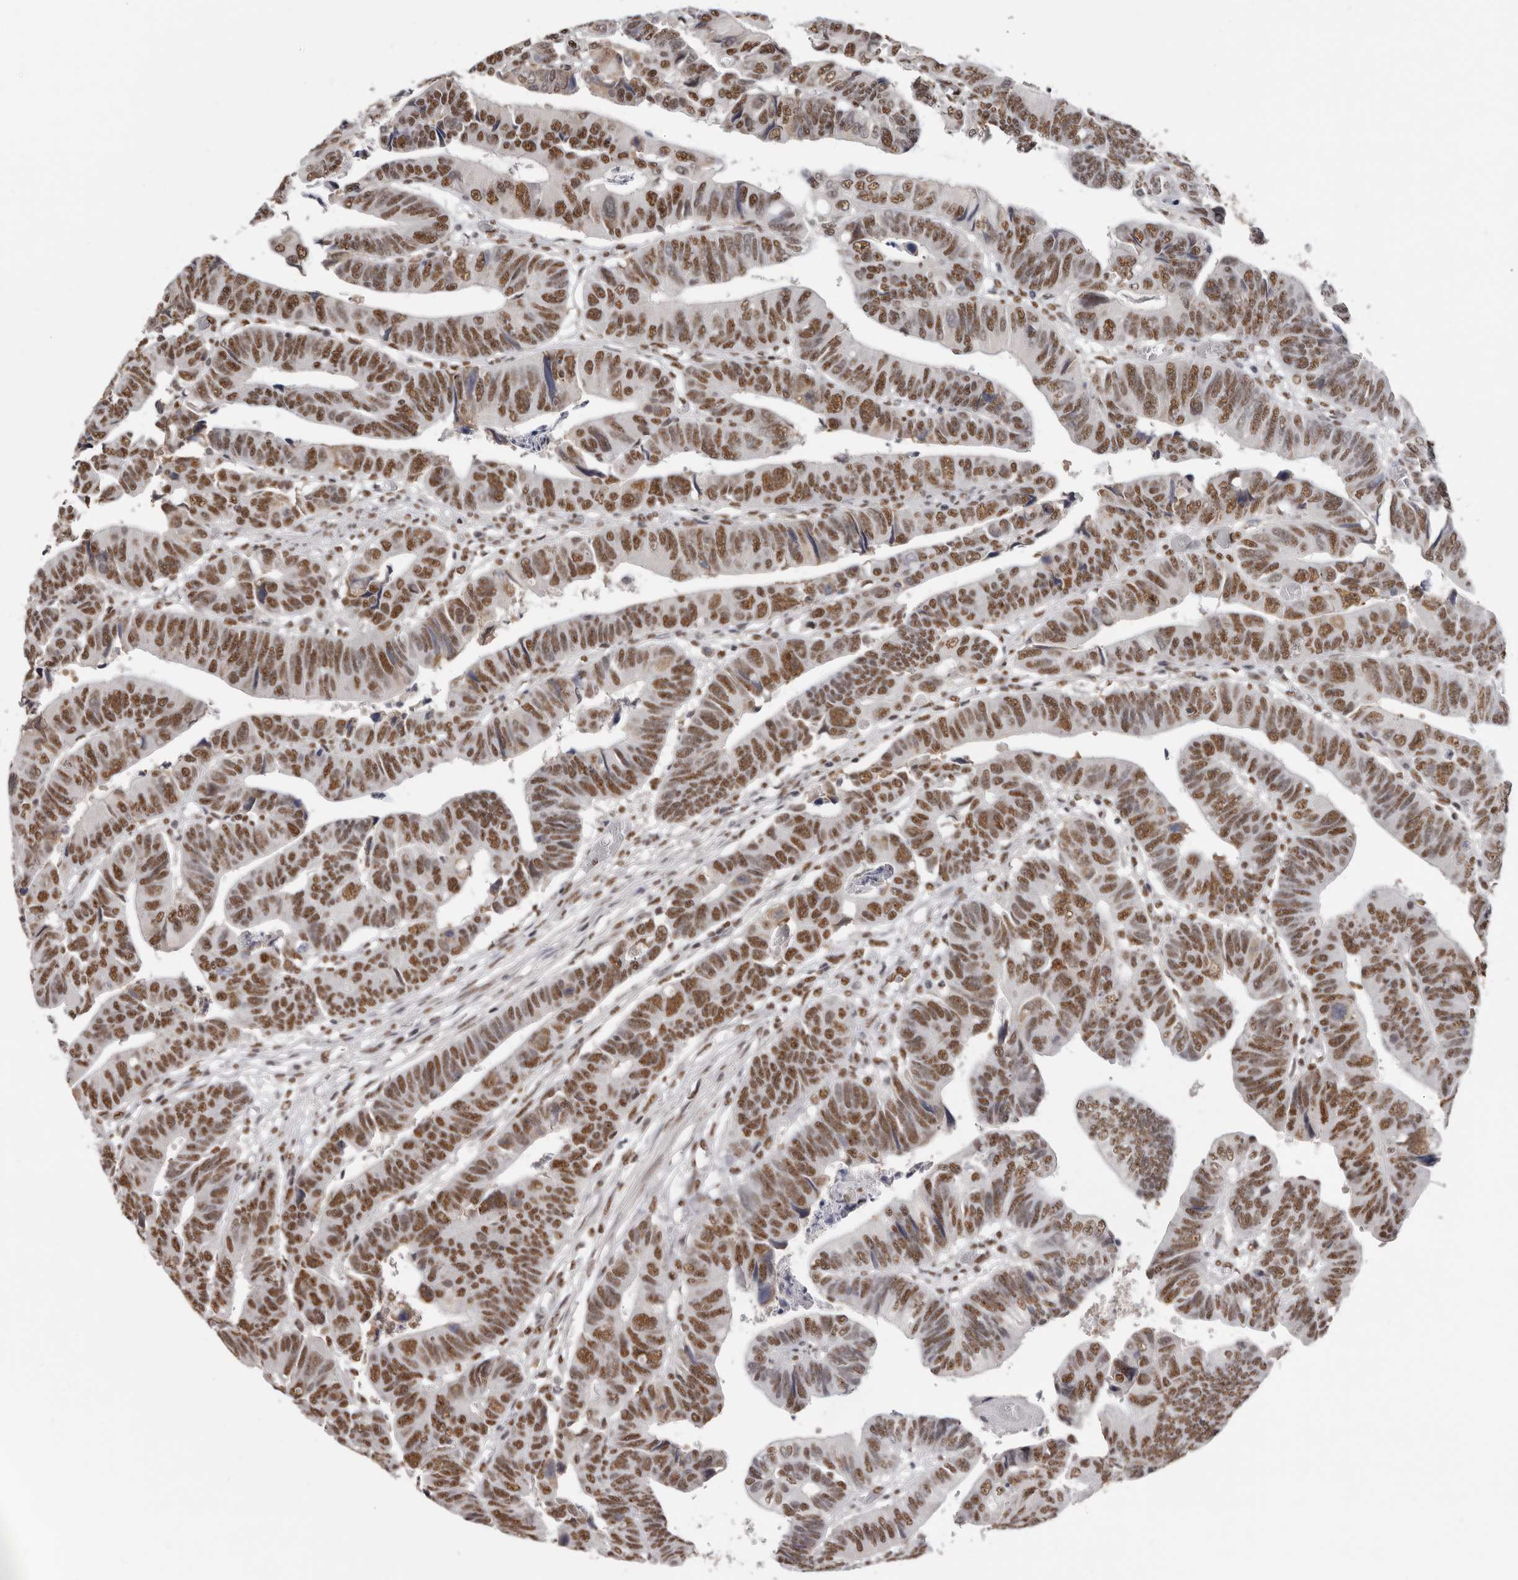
{"staining": {"intensity": "moderate", "quantity": ">75%", "location": "nuclear"}, "tissue": "colorectal cancer", "cell_type": "Tumor cells", "image_type": "cancer", "snomed": [{"axis": "morphology", "description": "Adenocarcinoma, NOS"}, {"axis": "topography", "description": "Rectum"}], "caption": "Protein analysis of colorectal adenocarcinoma tissue exhibits moderate nuclear expression in approximately >75% of tumor cells.", "gene": "SCAF4", "patient": {"sex": "female", "age": 65}}